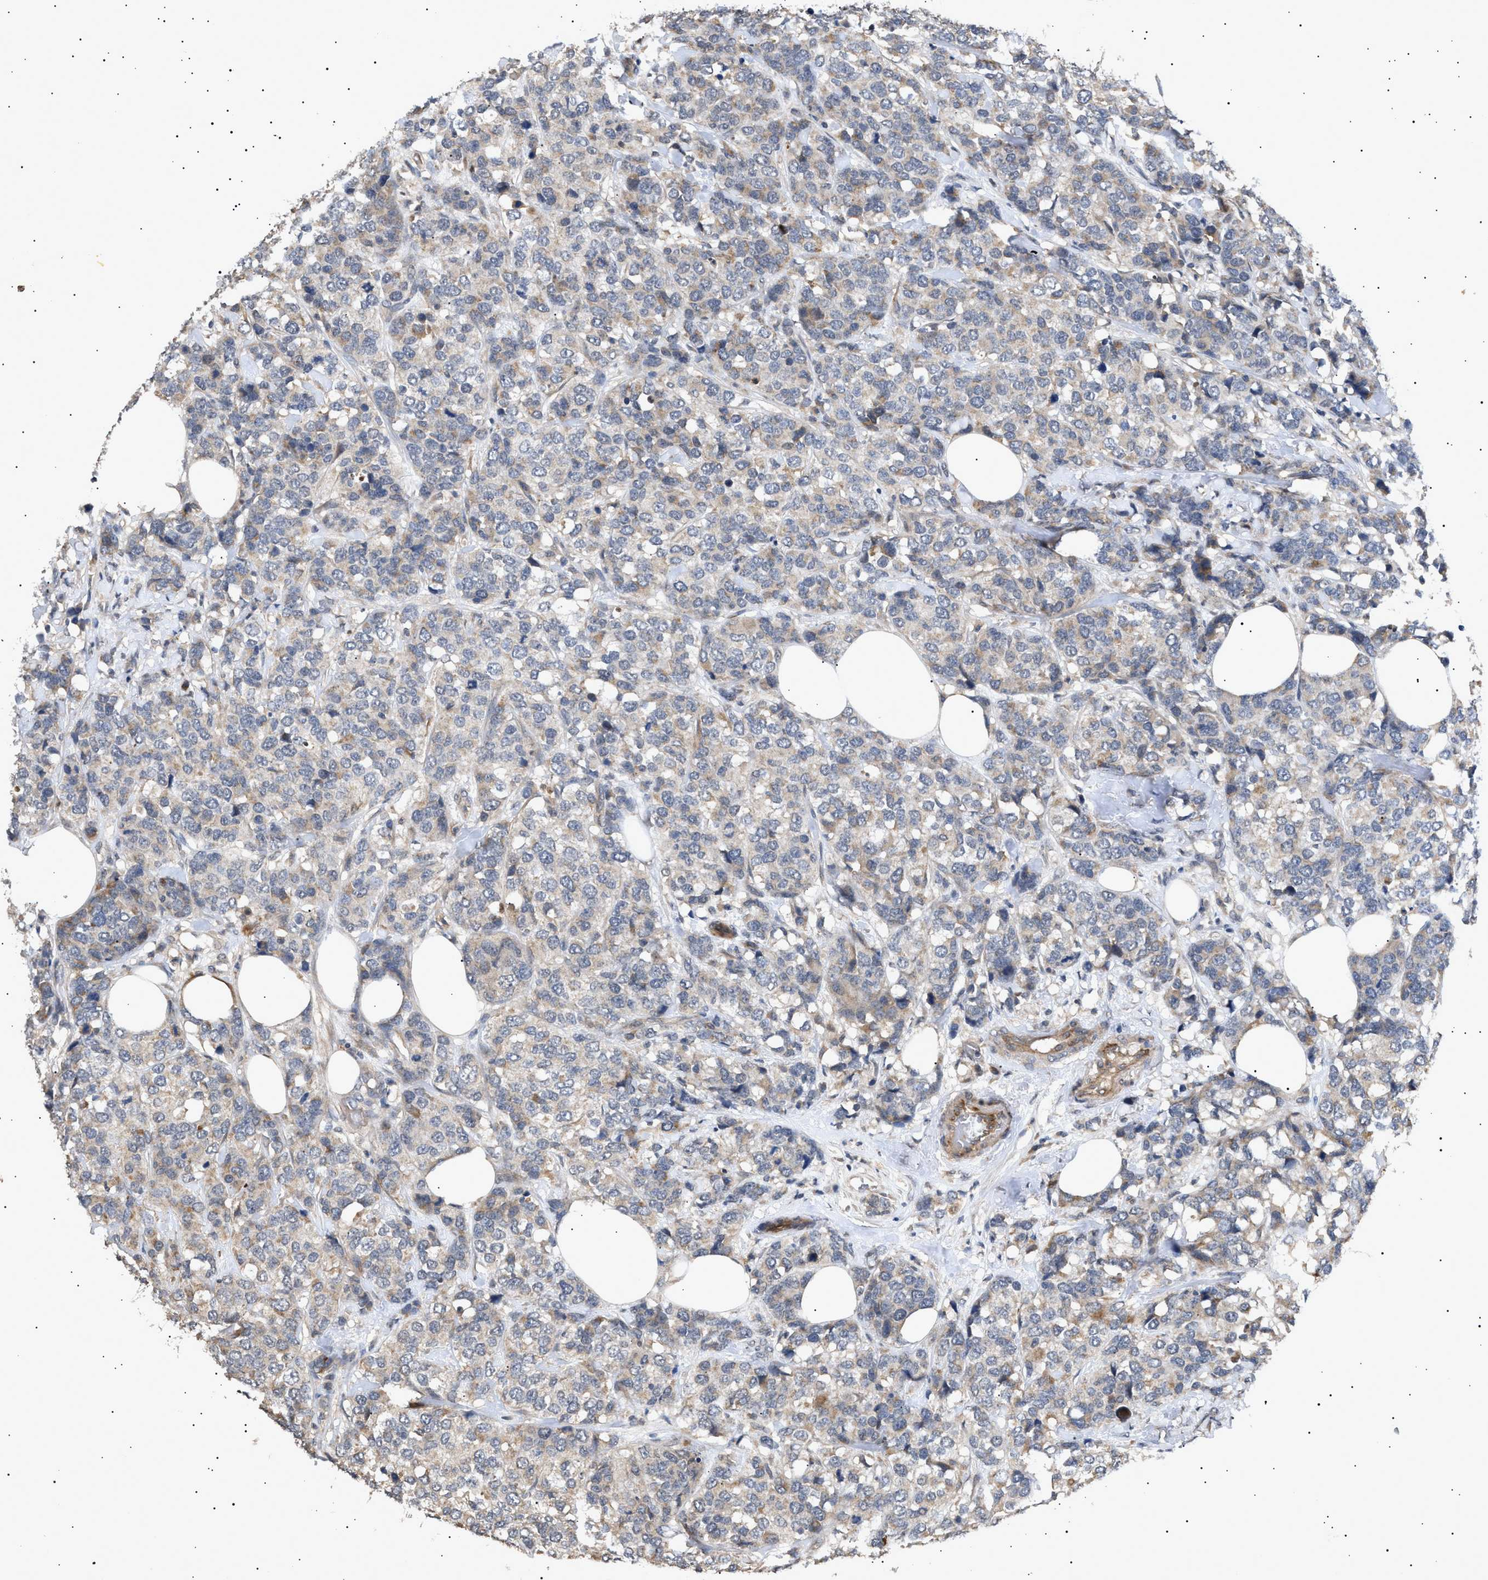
{"staining": {"intensity": "weak", "quantity": "<25%", "location": "cytoplasmic/membranous"}, "tissue": "breast cancer", "cell_type": "Tumor cells", "image_type": "cancer", "snomed": [{"axis": "morphology", "description": "Lobular carcinoma"}, {"axis": "topography", "description": "Breast"}], "caption": "Breast cancer stained for a protein using immunohistochemistry (IHC) reveals no positivity tumor cells.", "gene": "SIRT5", "patient": {"sex": "female", "age": 59}}